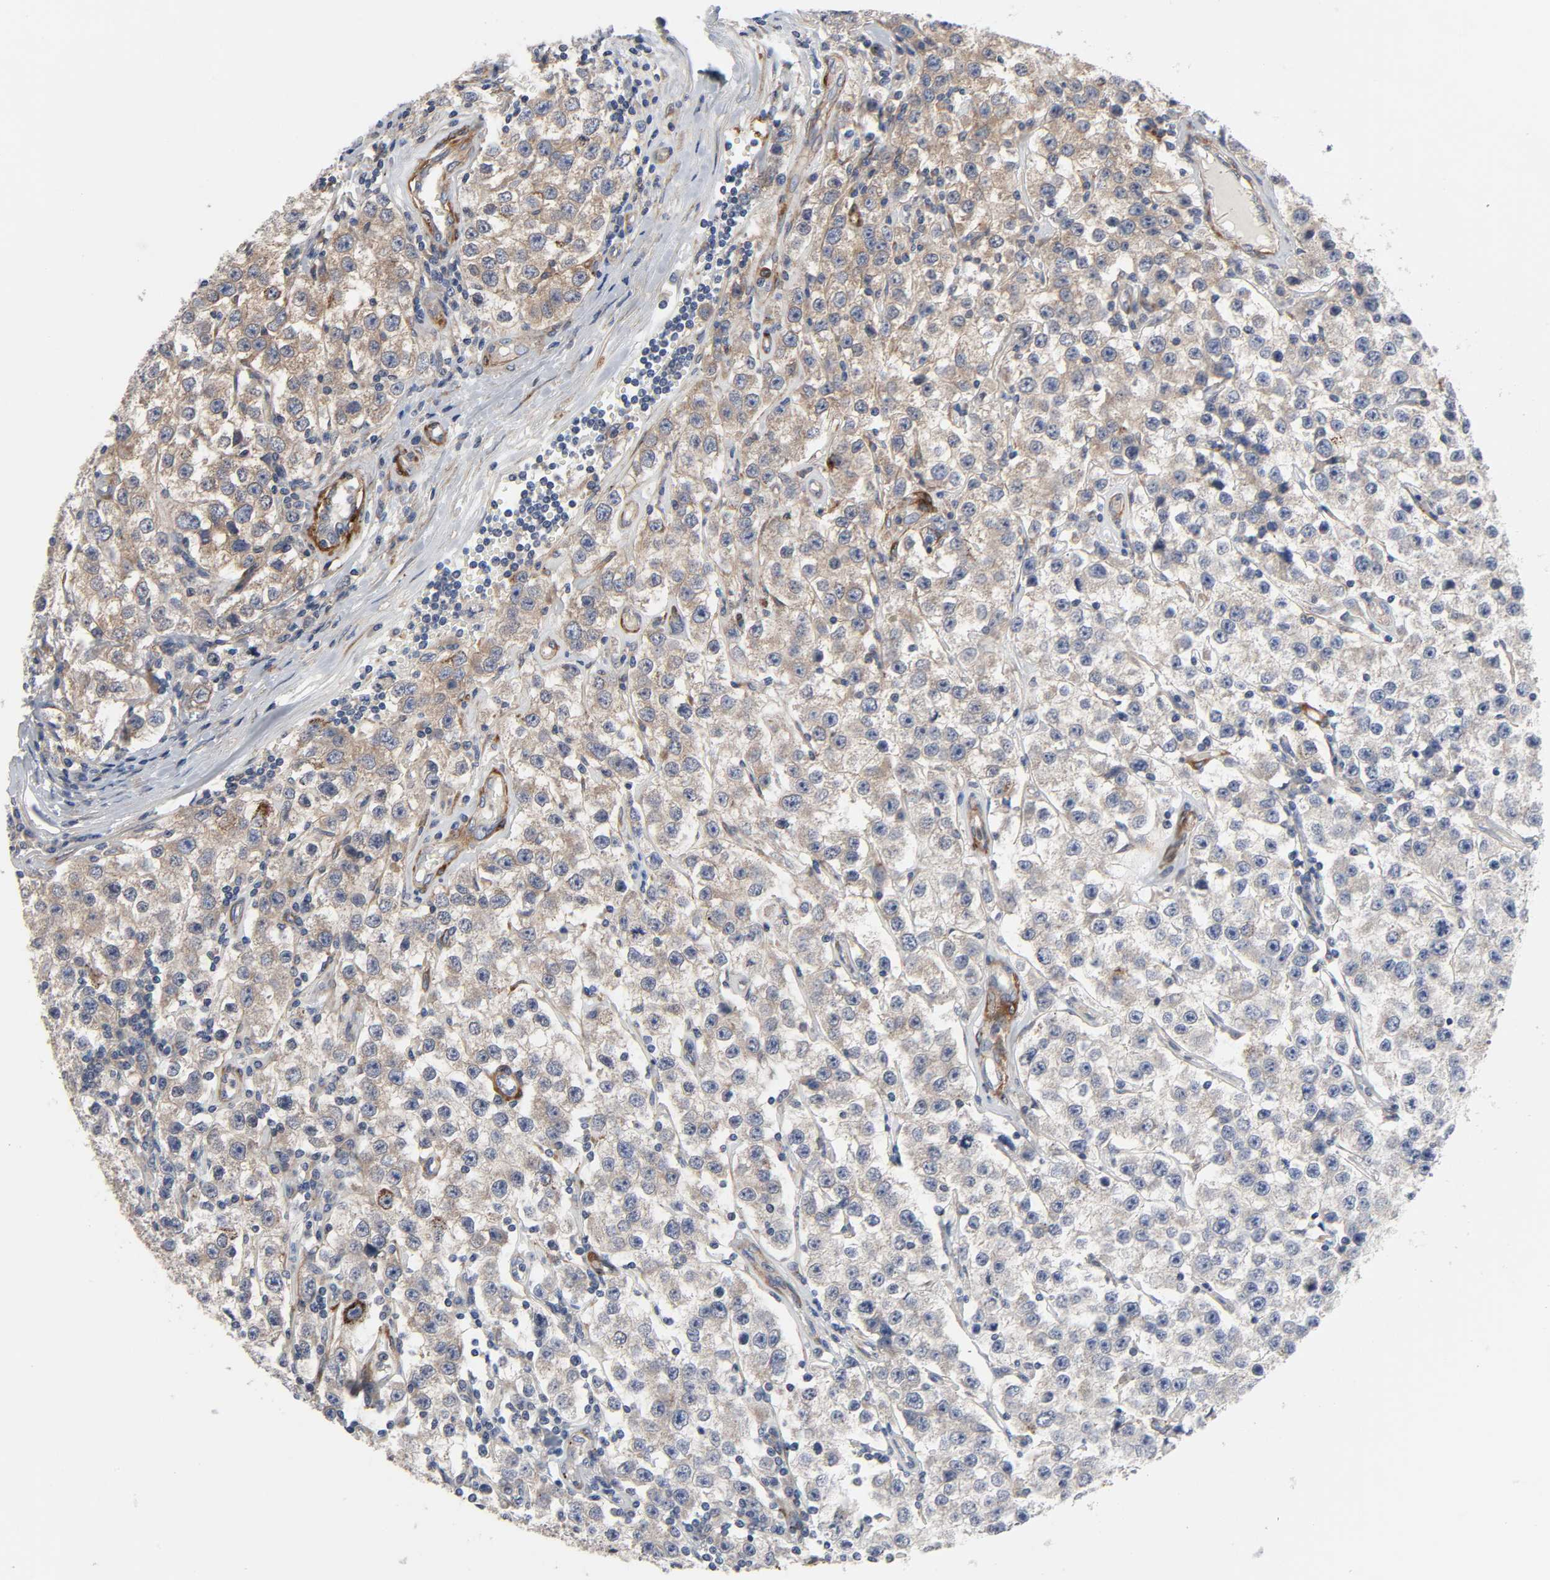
{"staining": {"intensity": "weak", "quantity": ">75%", "location": "cytoplasmic/membranous"}, "tissue": "testis cancer", "cell_type": "Tumor cells", "image_type": "cancer", "snomed": [{"axis": "morphology", "description": "Seminoma, NOS"}, {"axis": "topography", "description": "Testis"}], "caption": "Protein staining of testis cancer (seminoma) tissue shows weak cytoplasmic/membranous expression in approximately >75% of tumor cells.", "gene": "ARHGAP1", "patient": {"sex": "male", "age": 52}}